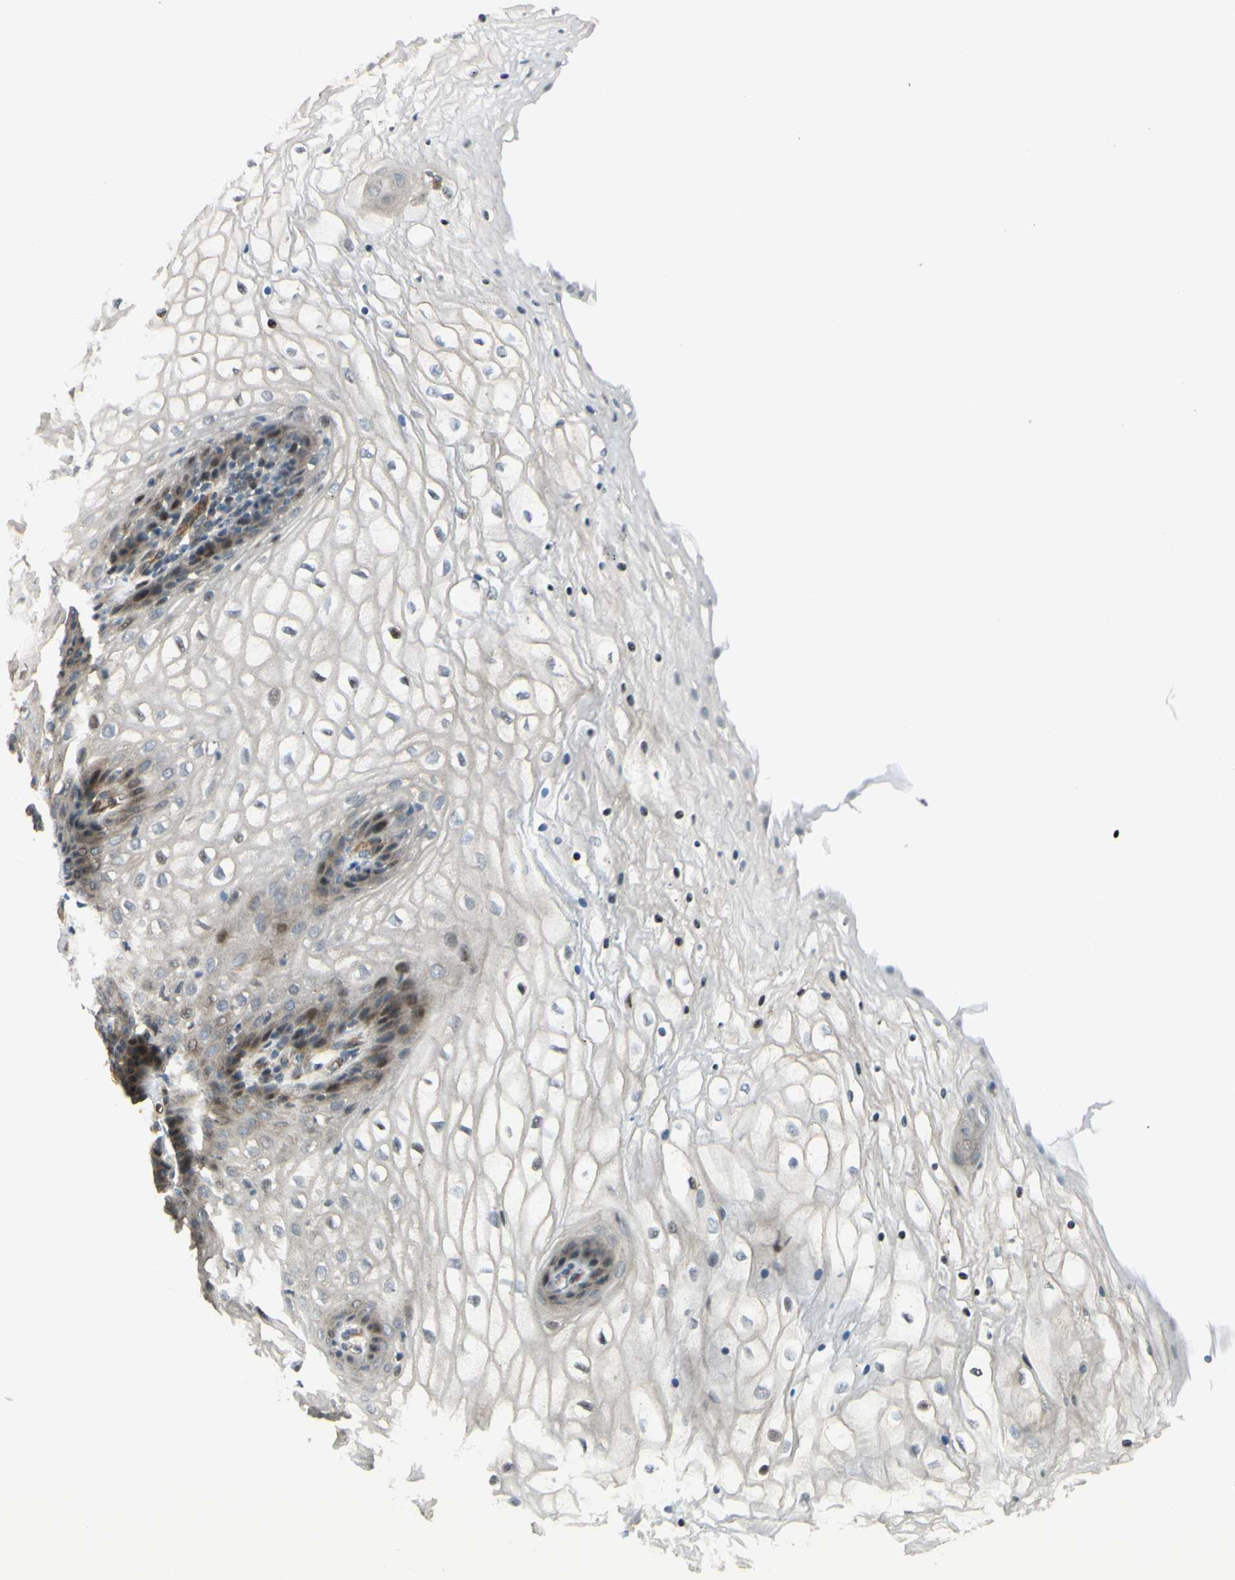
{"staining": {"intensity": "weak", "quantity": "<25%", "location": "cytoplasmic/membranous,nuclear"}, "tissue": "vagina", "cell_type": "Squamous epithelial cells", "image_type": "normal", "snomed": [{"axis": "morphology", "description": "Normal tissue, NOS"}, {"axis": "topography", "description": "Vagina"}], "caption": "The histopathology image reveals no significant positivity in squamous epithelial cells of vagina.", "gene": "NDFIP1", "patient": {"sex": "female", "age": 34}}